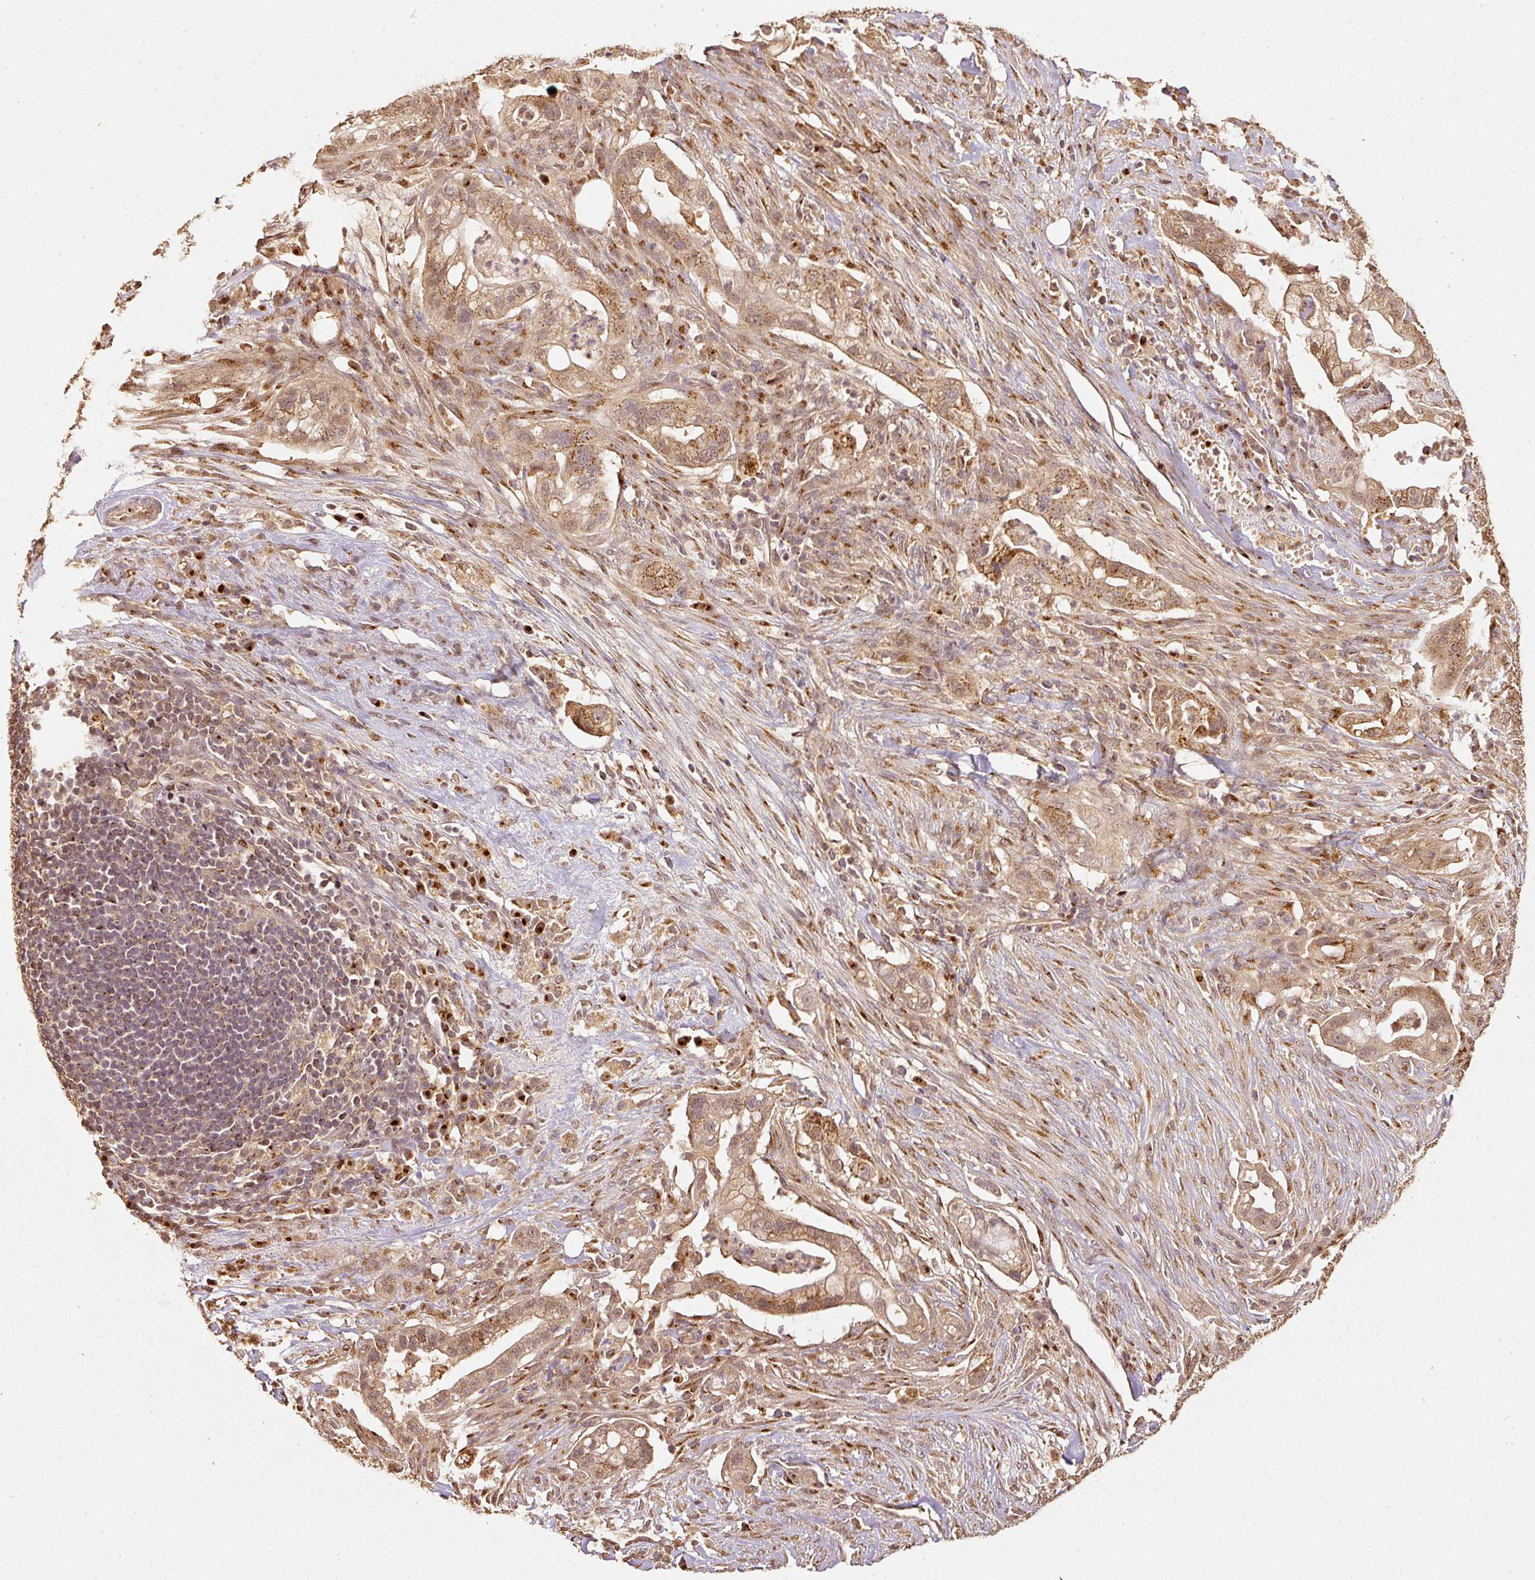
{"staining": {"intensity": "moderate", "quantity": ">75%", "location": "cytoplasmic/membranous"}, "tissue": "pancreatic cancer", "cell_type": "Tumor cells", "image_type": "cancer", "snomed": [{"axis": "morphology", "description": "Adenocarcinoma, NOS"}, {"axis": "topography", "description": "Pancreas"}], "caption": "Immunohistochemical staining of pancreatic cancer demonstrates medium levels of moderate cytoplasmic/membranous staining in about >75% of tumor cells.", "gene": "FUT8", "patient": {"sex": "male", "age": 44}}